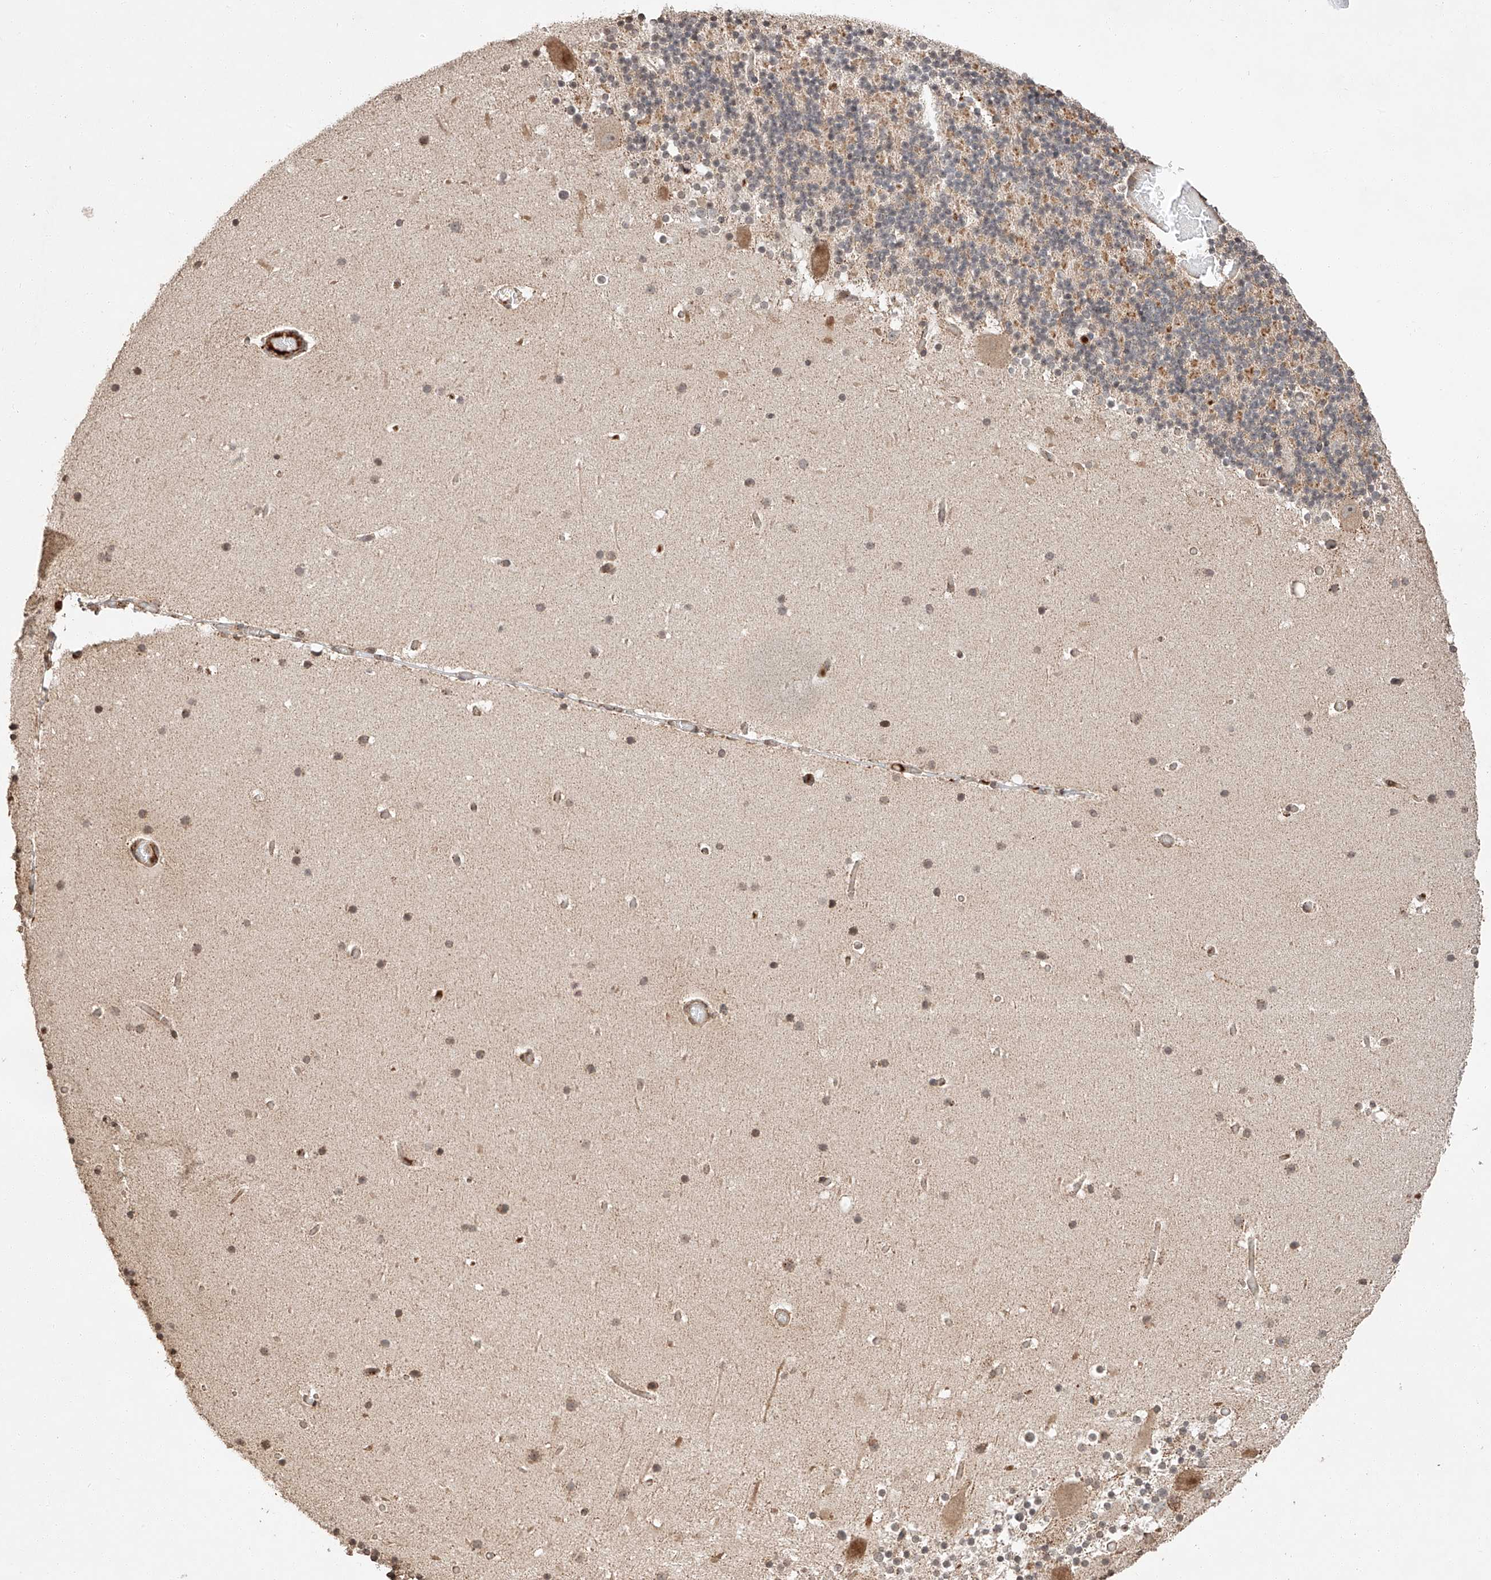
{"staining": {"intensity": "moderate", "quantity": "<25%", "location": "cytoplasmic/membranous"}, "tissue": "cerebellum", "cell_type": "Cells in granular layer", "image_type": "normal", "snomed": [{"axis": "morphology", "description": "Normal tissue, NOS"}, {"axis": "topography", "description": "Cerebellum"}], "caption": "About <25% of cells in granular layer in benign cerebellum demonstrate moderate cytoplasmic/membranous protein staining as visualized by brown immunohistochemical staining.", "gene": "ARHGAP33", "patient": {"sex": "male", "age": 57}}